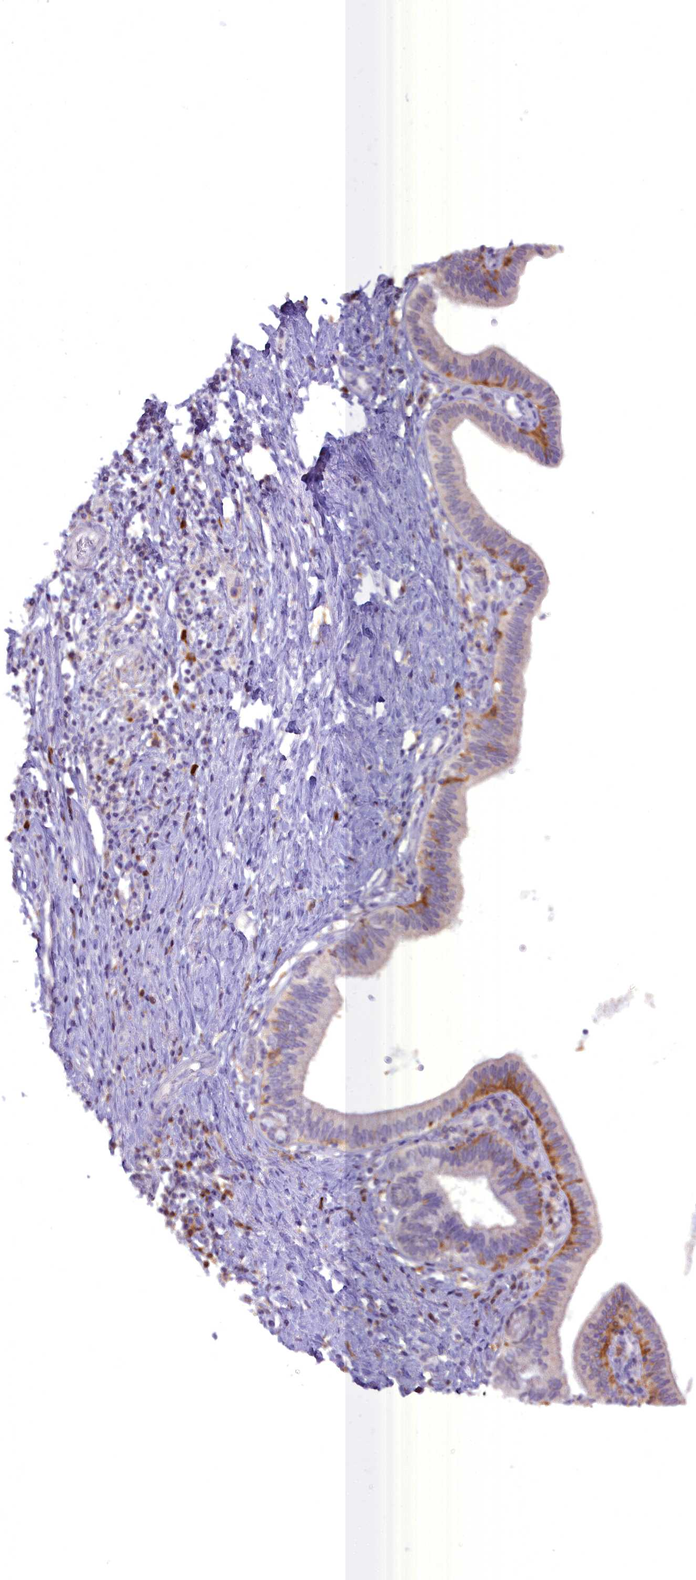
{"staining": {"intensity": "negative", "quantity": "none", "location": "none"}, "tissue": "pancreatic cancer", "cell_type": "Tumor cells", "image_type": "cancer", "snomed": [{"axis": "morphology", "description": "Adenocarcinoma, NOS"}, {"axis": "topography", "description": "Pancreas"}], "caption": "IHC micrograph of neoplastic tissue: pancreatic adenocarcinoma stained with DAB displays no significant protein positivity in tumor cells.", "gene": "BLNK", "patient": {"sex": "female", "age": 73}}